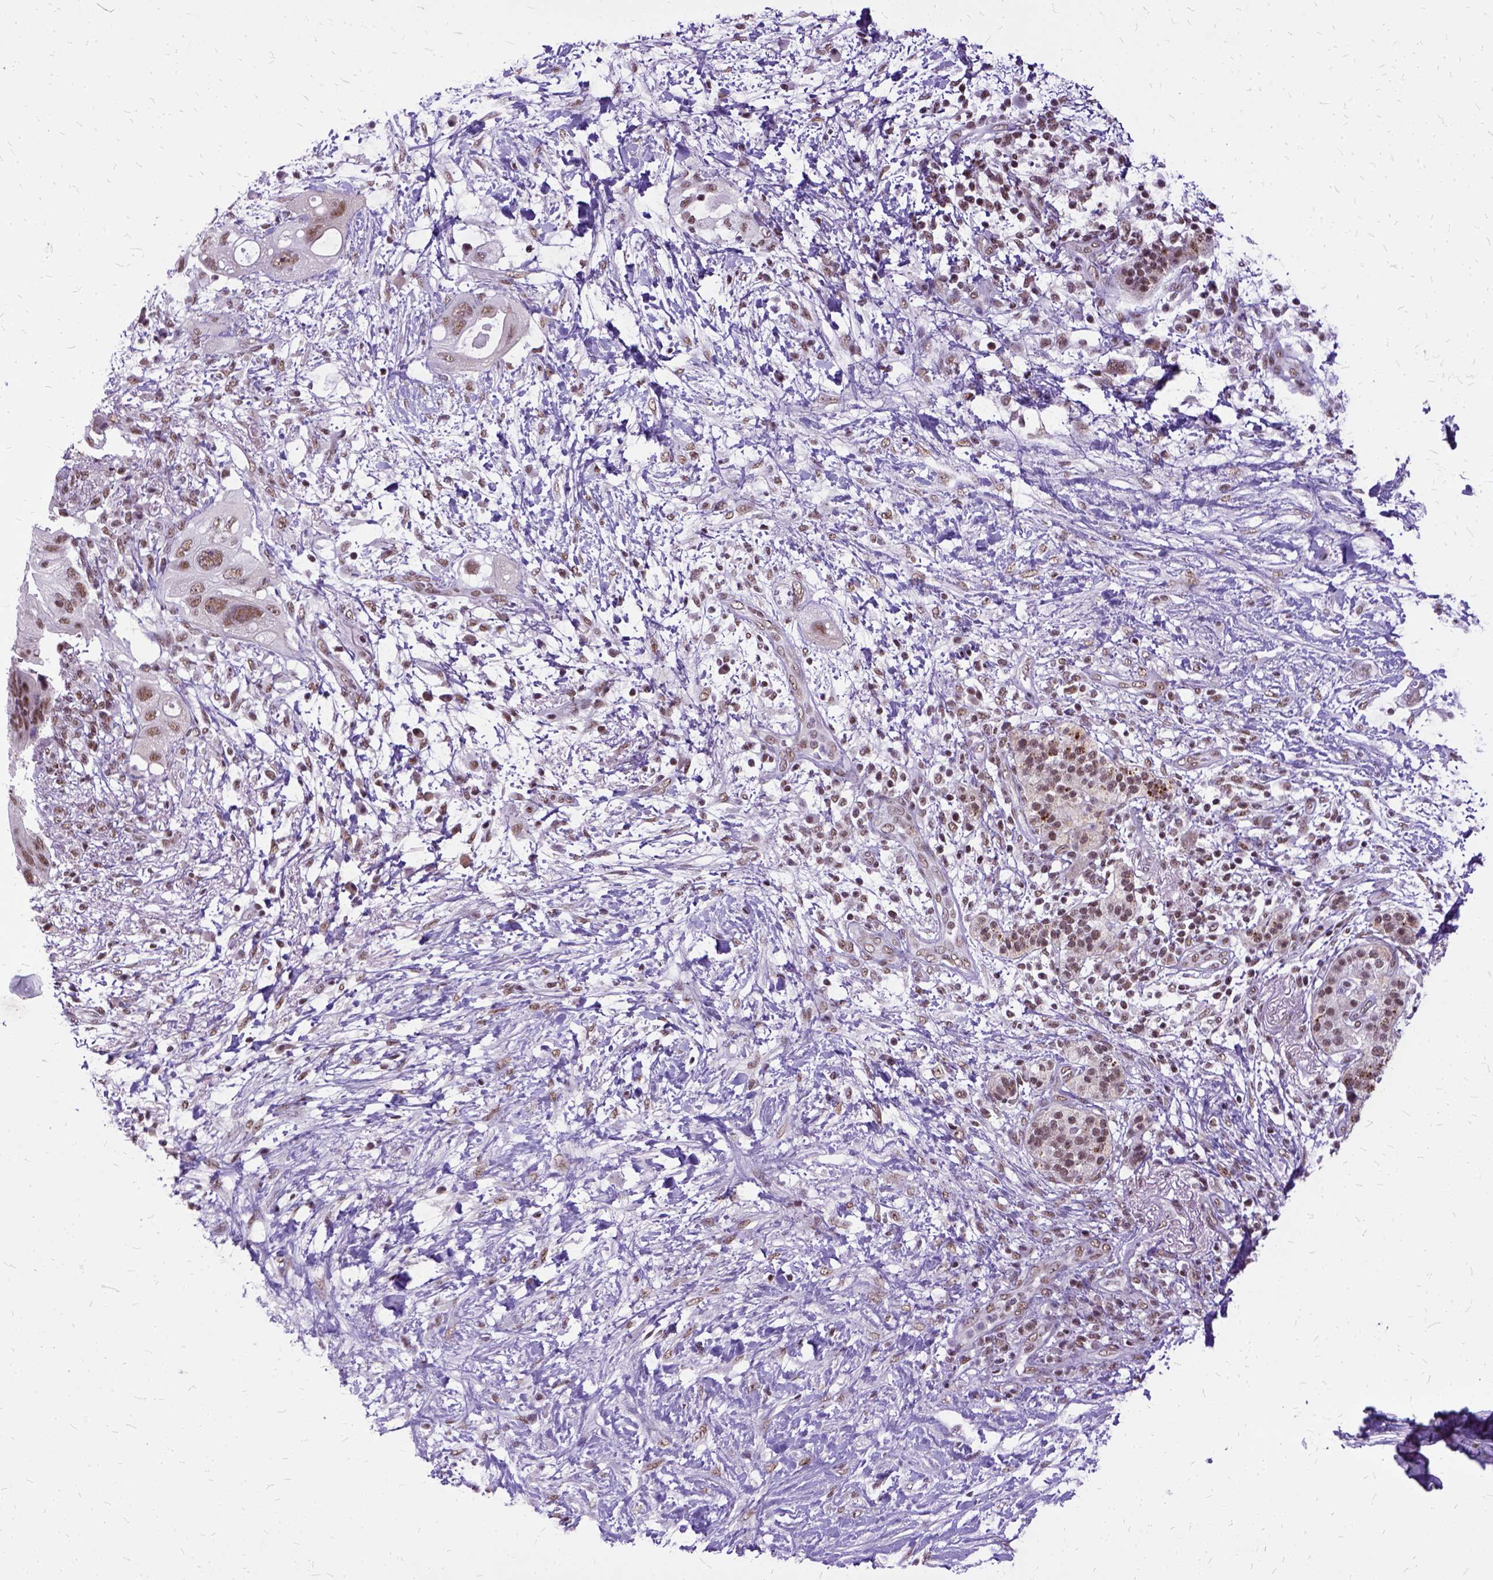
{"staining": {"intensity": "moderate", "quantity": "<25%", "location": "nuclear"}, "tissue": "pancreatic cancer", "cell_type": "Tumor cells", "image_type": "cancer", "snomed": [{"axis": "morphology", "description": "Adenocarcinoma, NOS"}, {"axis": "topography", "description": "Pancreas"}], "caption": "Brown immunohistochemical staining in pancreatic cancer exhibits moderate nuclear expression in about <25% of tumor cells.", "gene": "SETD1A", "patient": {"sex": "female", "age": 72}}